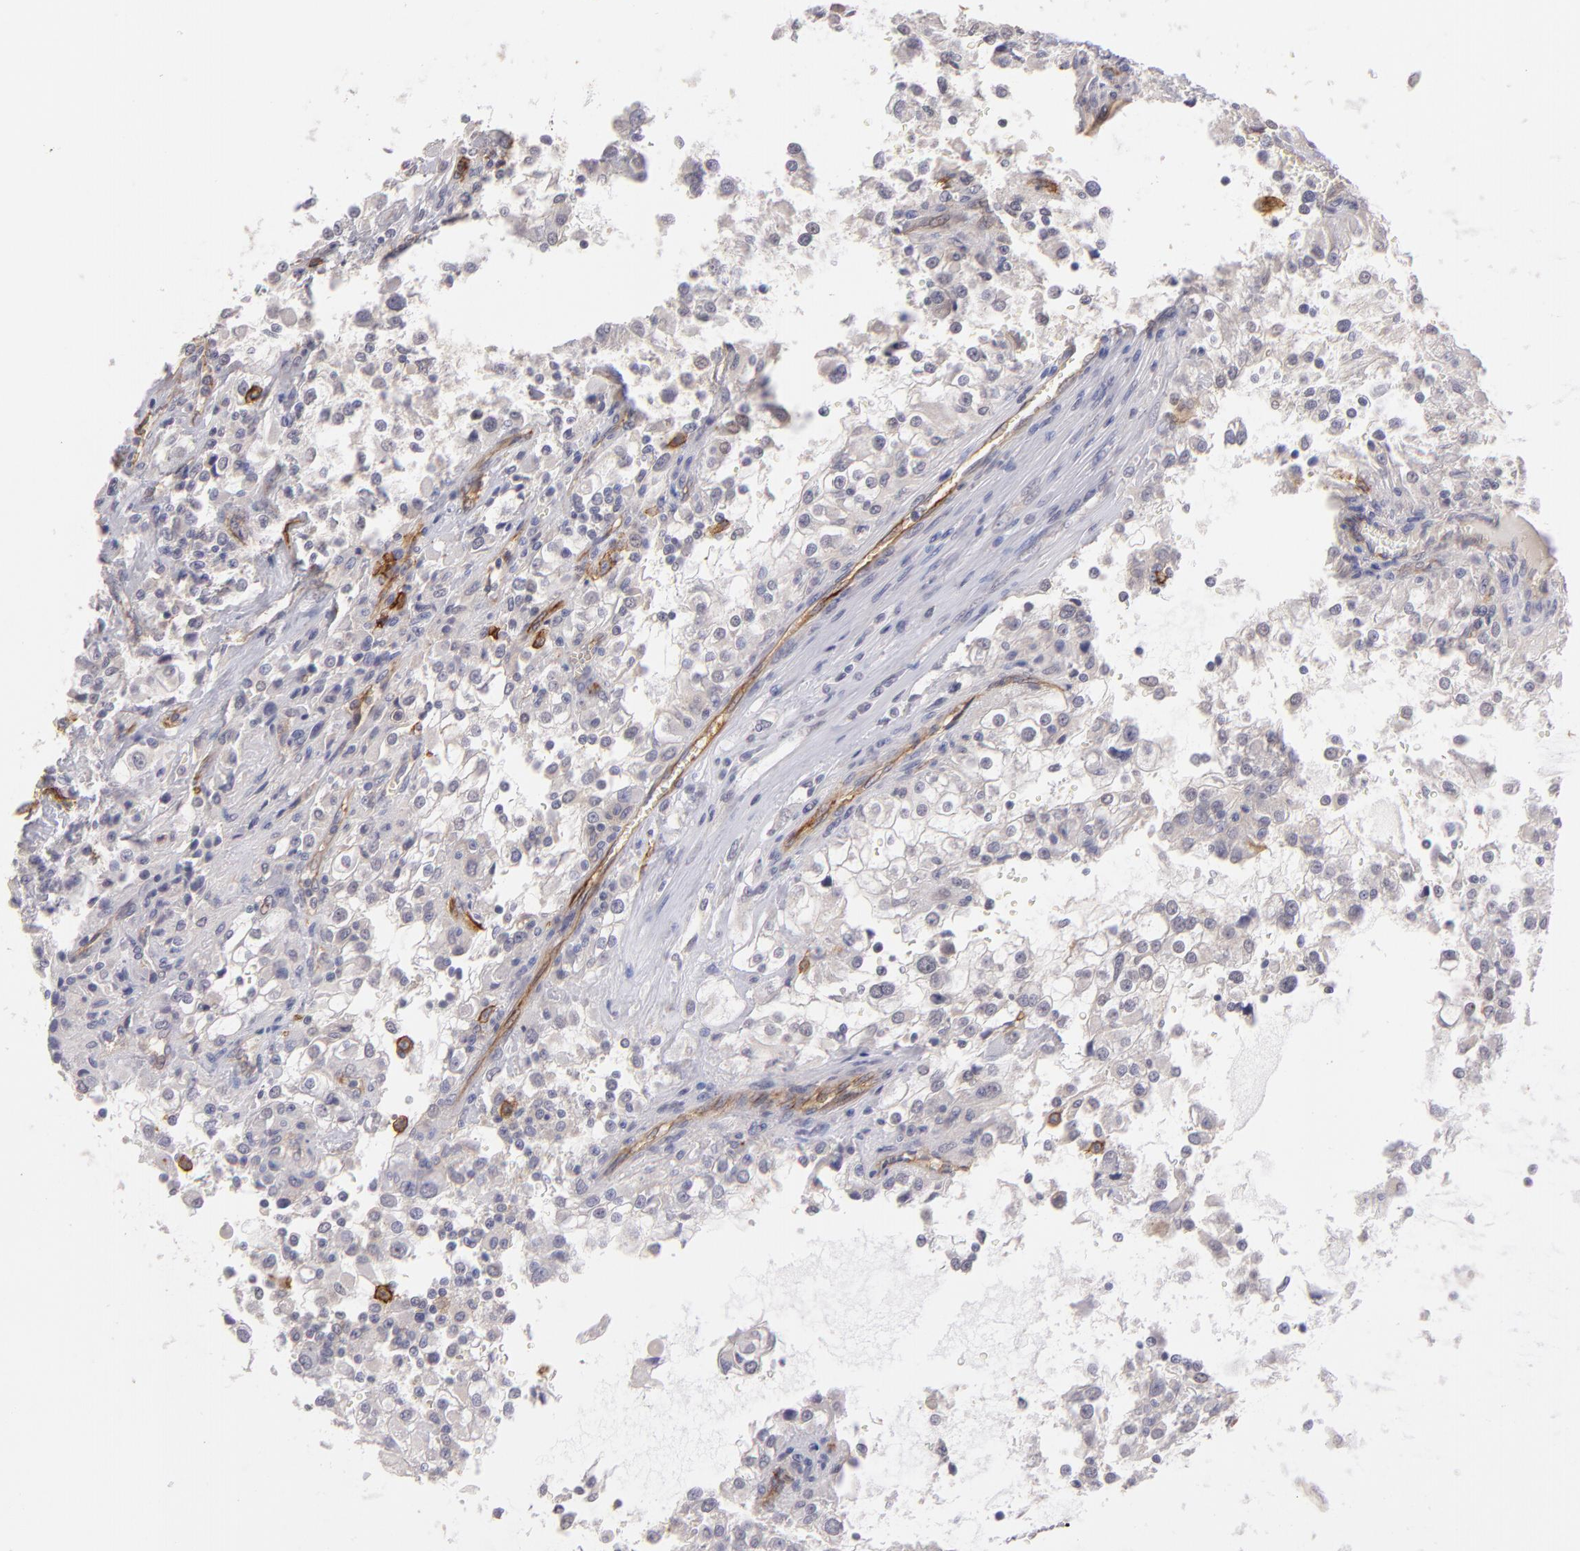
{"staining": {"intensity": "negative", "quantity": "none", "location": "none"}, "tissue": "renal cancer", "cell_type": "Tumor cells", "image_type": "cancer", "snomed": [{"axis": "morphology", "description": "Adenocarcinoma, NOS"}, {"axis": "topography", "description": "Kidney"}], "caption": "Immunohistochemical staining of renal adenocarcinoma demonstrates no significant positivity in tumor cells. (DAB (3,3'-diaminobenzidine) IHC, high magnification).", "gene": "THBD", "patient": {"sex": "female", "age": 52}}